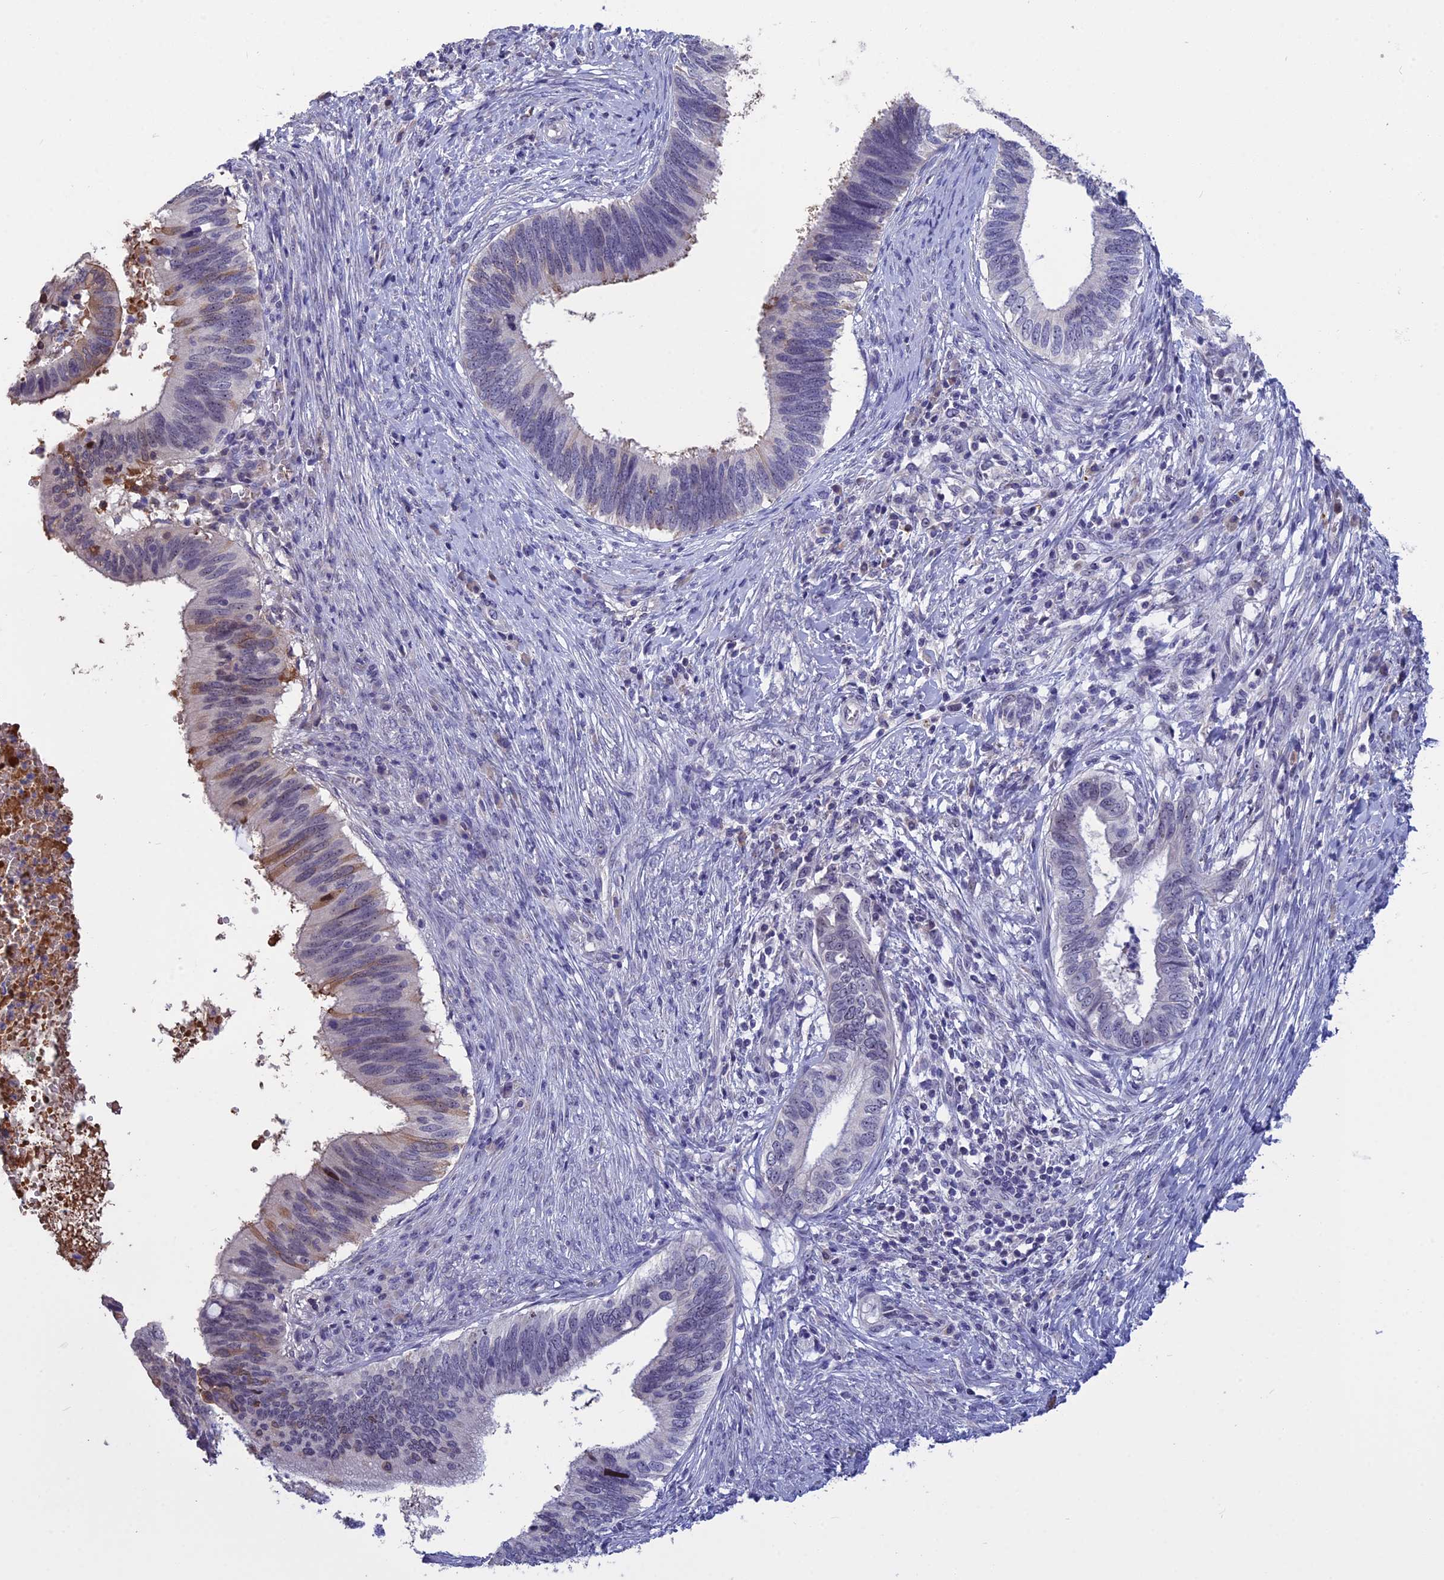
{"staining": {"intensity": "moderate", "quantity": "<25%", "location": "cytoplasmic/membranous"}, "tissue": "cervical cancer", "cell_type": "Tumor cells", "image_type": "cancer", "snomed": [{"axis": "morphology", "description": "Adenocarcinoma, NOS"}, {"axis": "topography", "description": "Cervix"}], "caption": "This is an image of IHC staining of adenocarcinoma (cervical), which shows moderate expression in the cytoplasmic/membranous of tumor cells.", "gene": "KNOP1", "patient": {"sex": "female", "age": 42}}